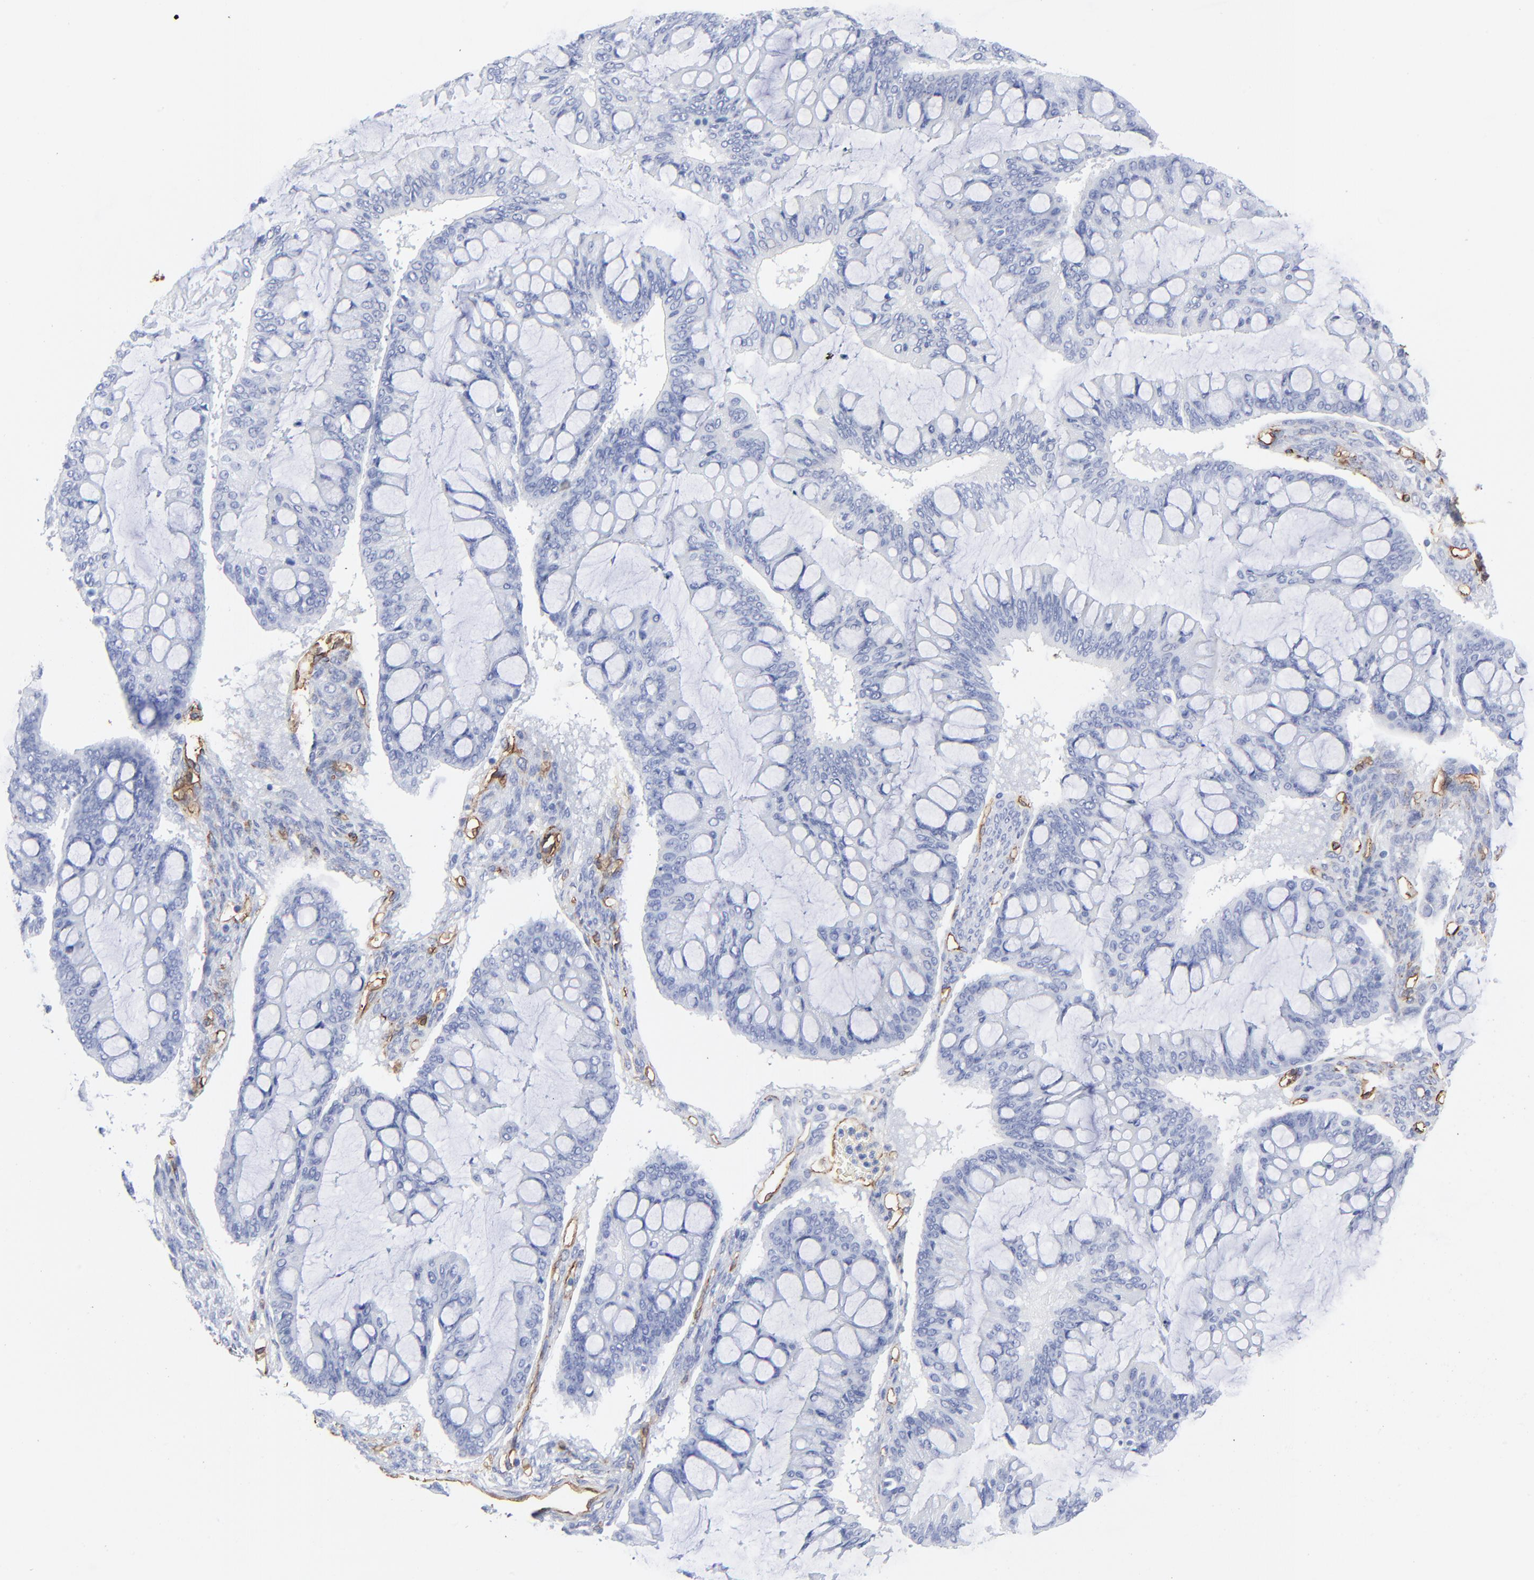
{"staining": {"intensity": "negative", "quantity": "none", "location": "none"}, "tissue": "ovarian cancer", "cell_type": "Tumor cells", "image_type": "cancer", "snomed": [{"axis": "morphology", "description": "Cystadenocarcinoma, mucinous, NOS"}, {"axis": "topography", "description": "Ovary"}], "caption": "Ovarian mucinous cystadenocarcinoma stained for a protein using immunohistochemistry (IHC) demonstrates no expression tumor cells.", "gene": "CAV1", "patient": {"sex": "female", "age": 73}}